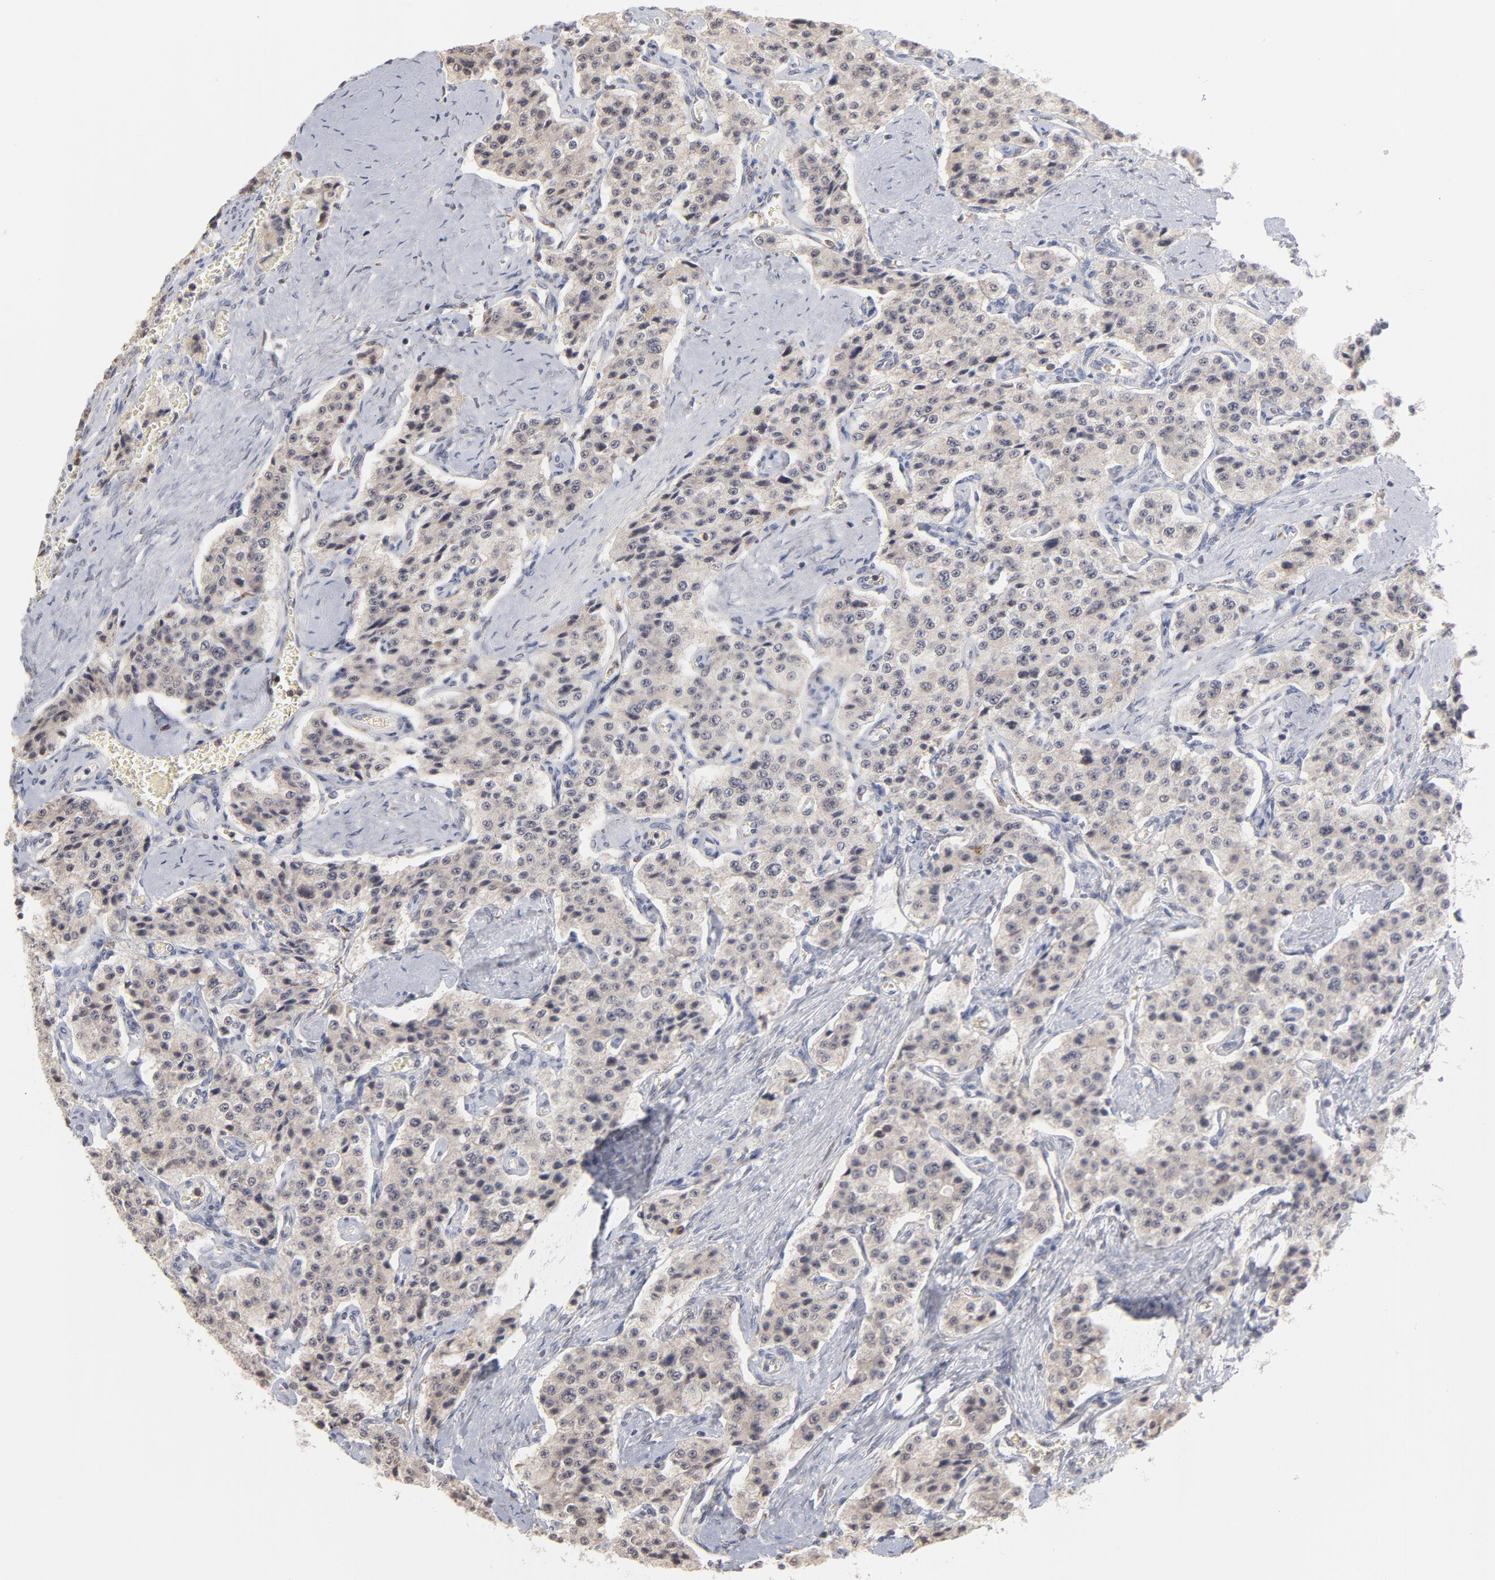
{"staining": {"intensity": "negative", "quantity": "none", "location": "none"}, "tissue": "carcinoid", "cell_type": "Tumor cells", "image_type": "cancer", "snomed": [{"axis": "morphology", "description": "Carcinoid, malignant, NOS"}, {"axis": "topography", "description": "Small intestine"}], "caption": "There is no significant positivity in tumor cells of carcinoid. Brightfield microscopy of immunohistochemistry stained with DAB (brown) and hematoxylin (blue), captured at high magnification.", "gene": "OAS1", "patient": {"sex": "male", "age": 52}}